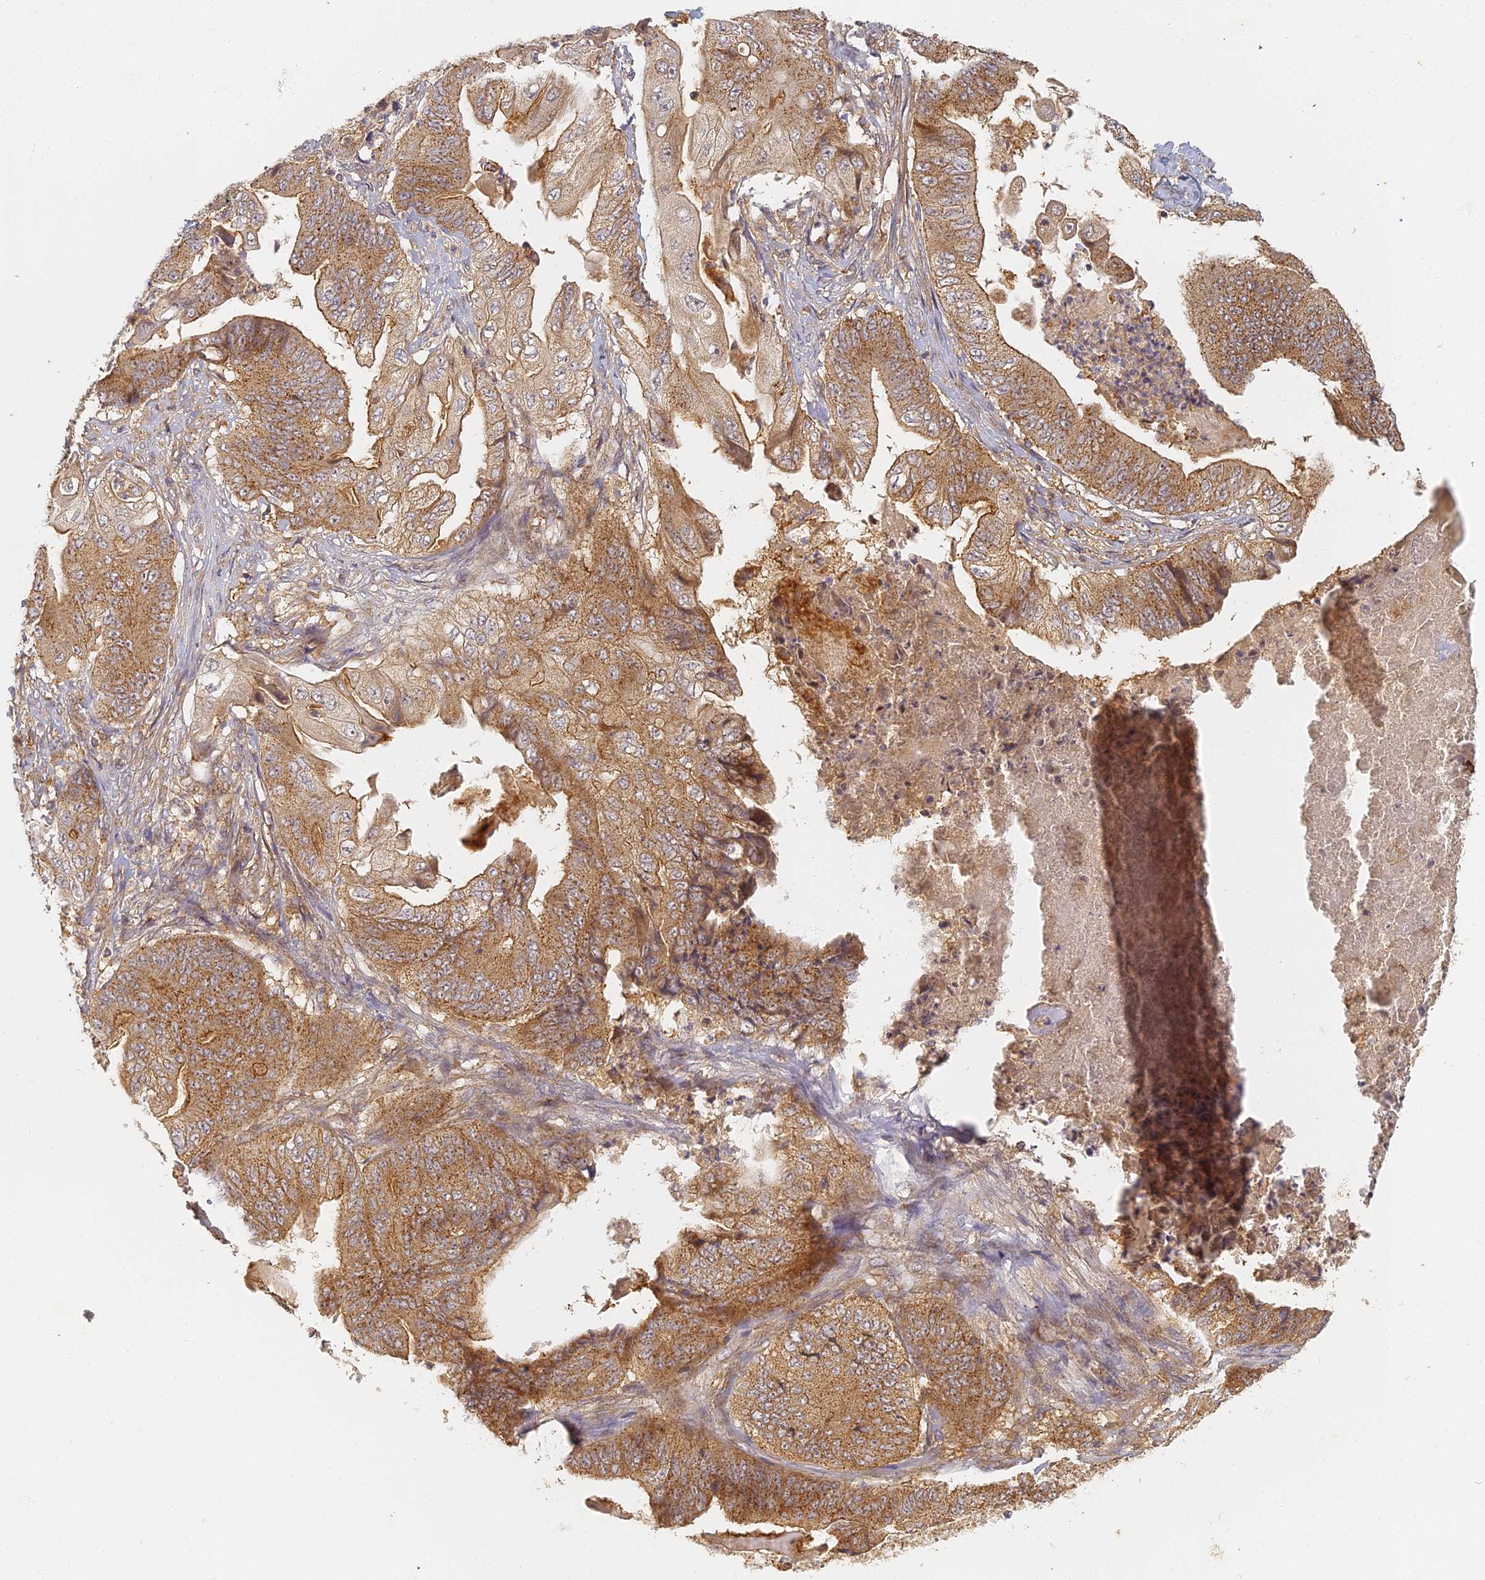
{"staining": {"intensity": "moderate", "quantity": ">75%", "location": "cytoplasmic/membranous"}, "tissue": "stomach cancer", "cell_type": "Tumor cells", "image_type": "cancer", "snomed": [{"axis": "morphology", "description": "Adenocarcinoma, NOS"}, {"axis": "topography", "description": "Stomach"}], "caption": "An immunohistochemistry photomicrograph of neoplastic tissue is shown. Protein staining in brown shows moderate cytoplasmic/membranous positivity in stomach adenocarcinoma within tumor cells.", "gene": "INO80D", "patient": {"sex": "male", "age": 62}}